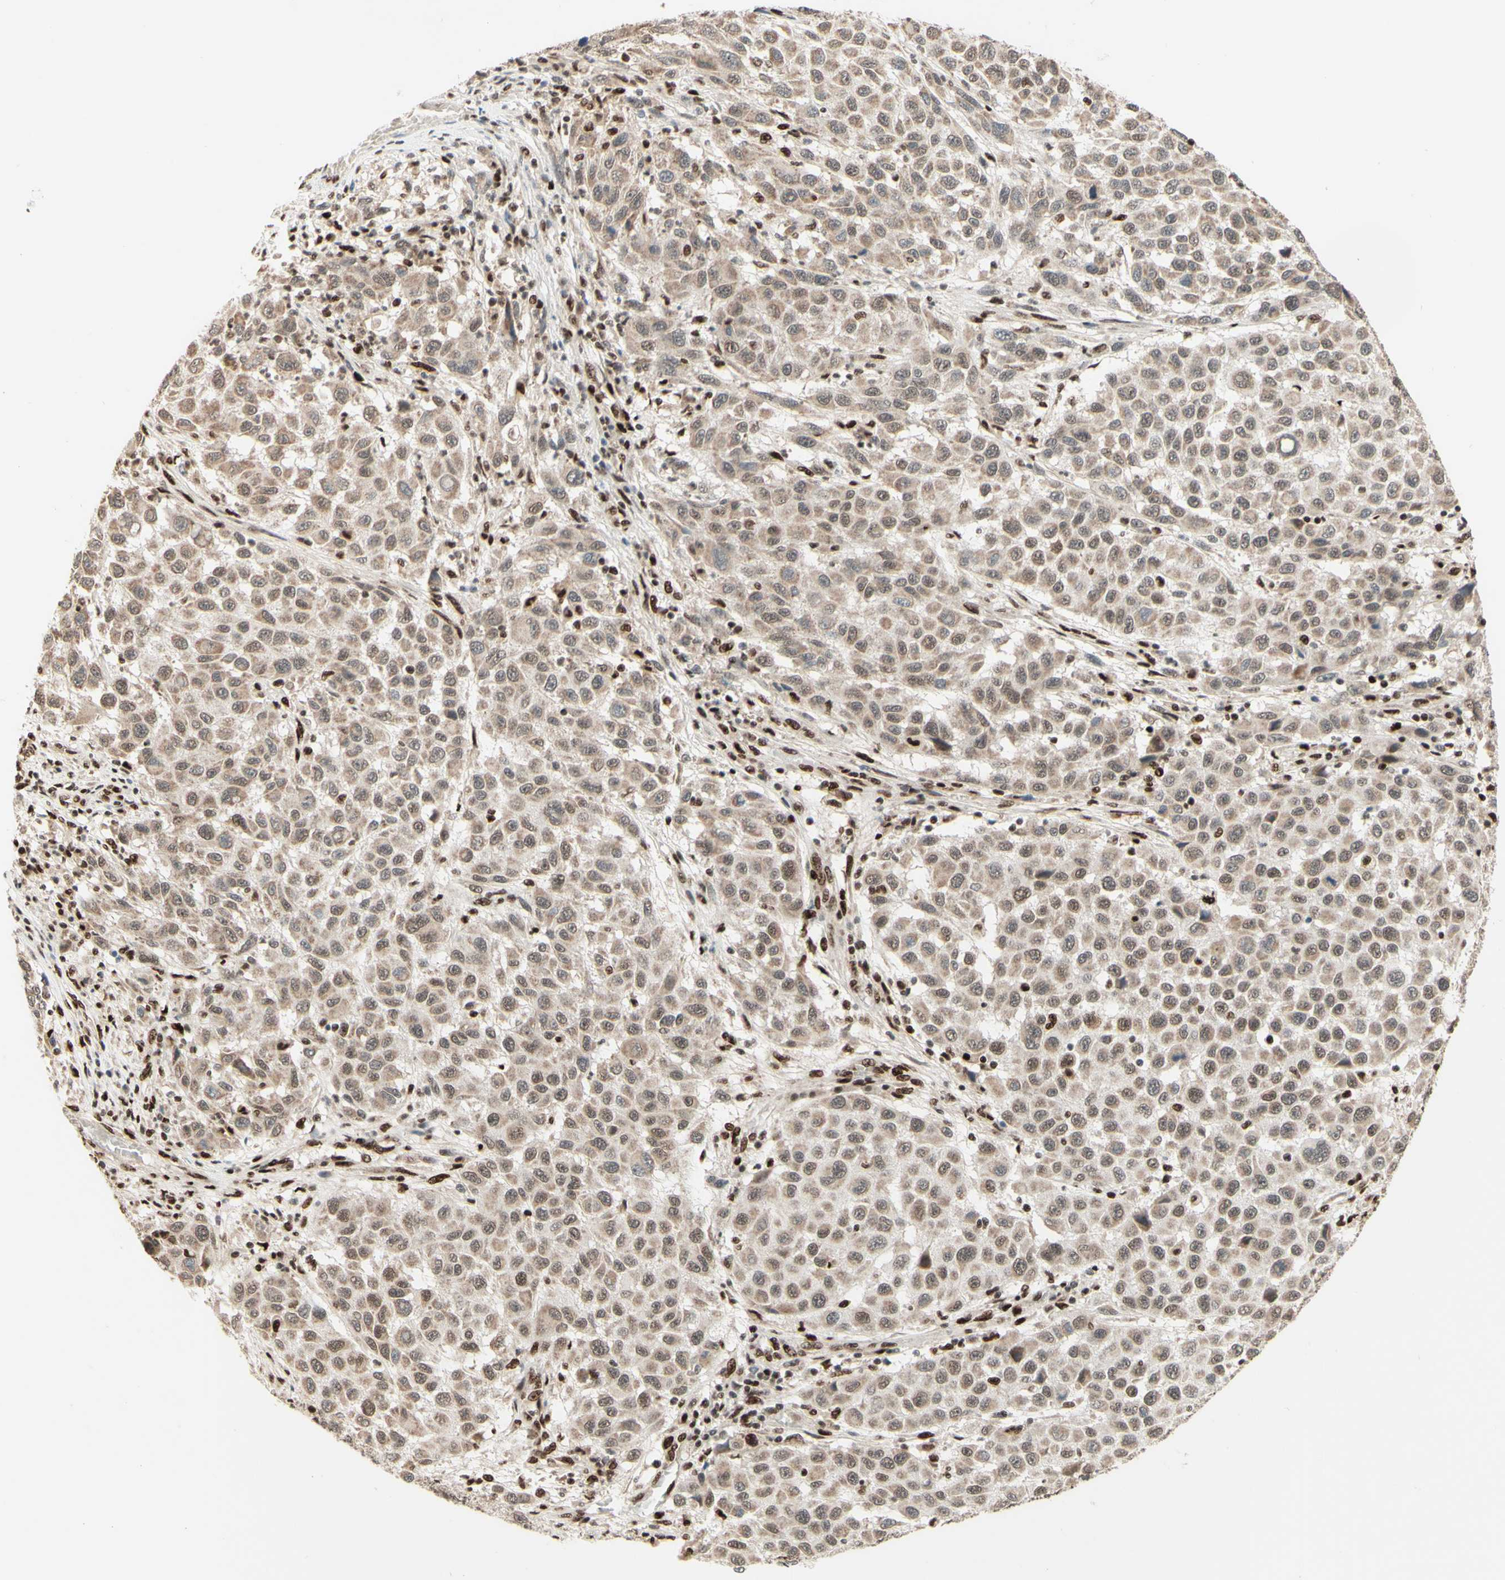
{"staining": {"intensity": "weak", "quantity": ">75%", "location": "cytoplasmic/membranous"}, "tissue": "melanoma", "cell_type": "Tumor cells", "image_type": "cancer", "snomed": [{"axis": "morphology", "description": "Malignant melanoma, Metastatic site"}, {"axis": "topography", "description": "Lymph node"}], "caption": "About >75% of tumor cells in human malignant melanoma (metastatic site) show weak cytoplasmic/membranous protein expression as visualized by brown immunohistochemical staining.", "gene": "NR3C1", "patient": {"sex": "male", "age": 61}}